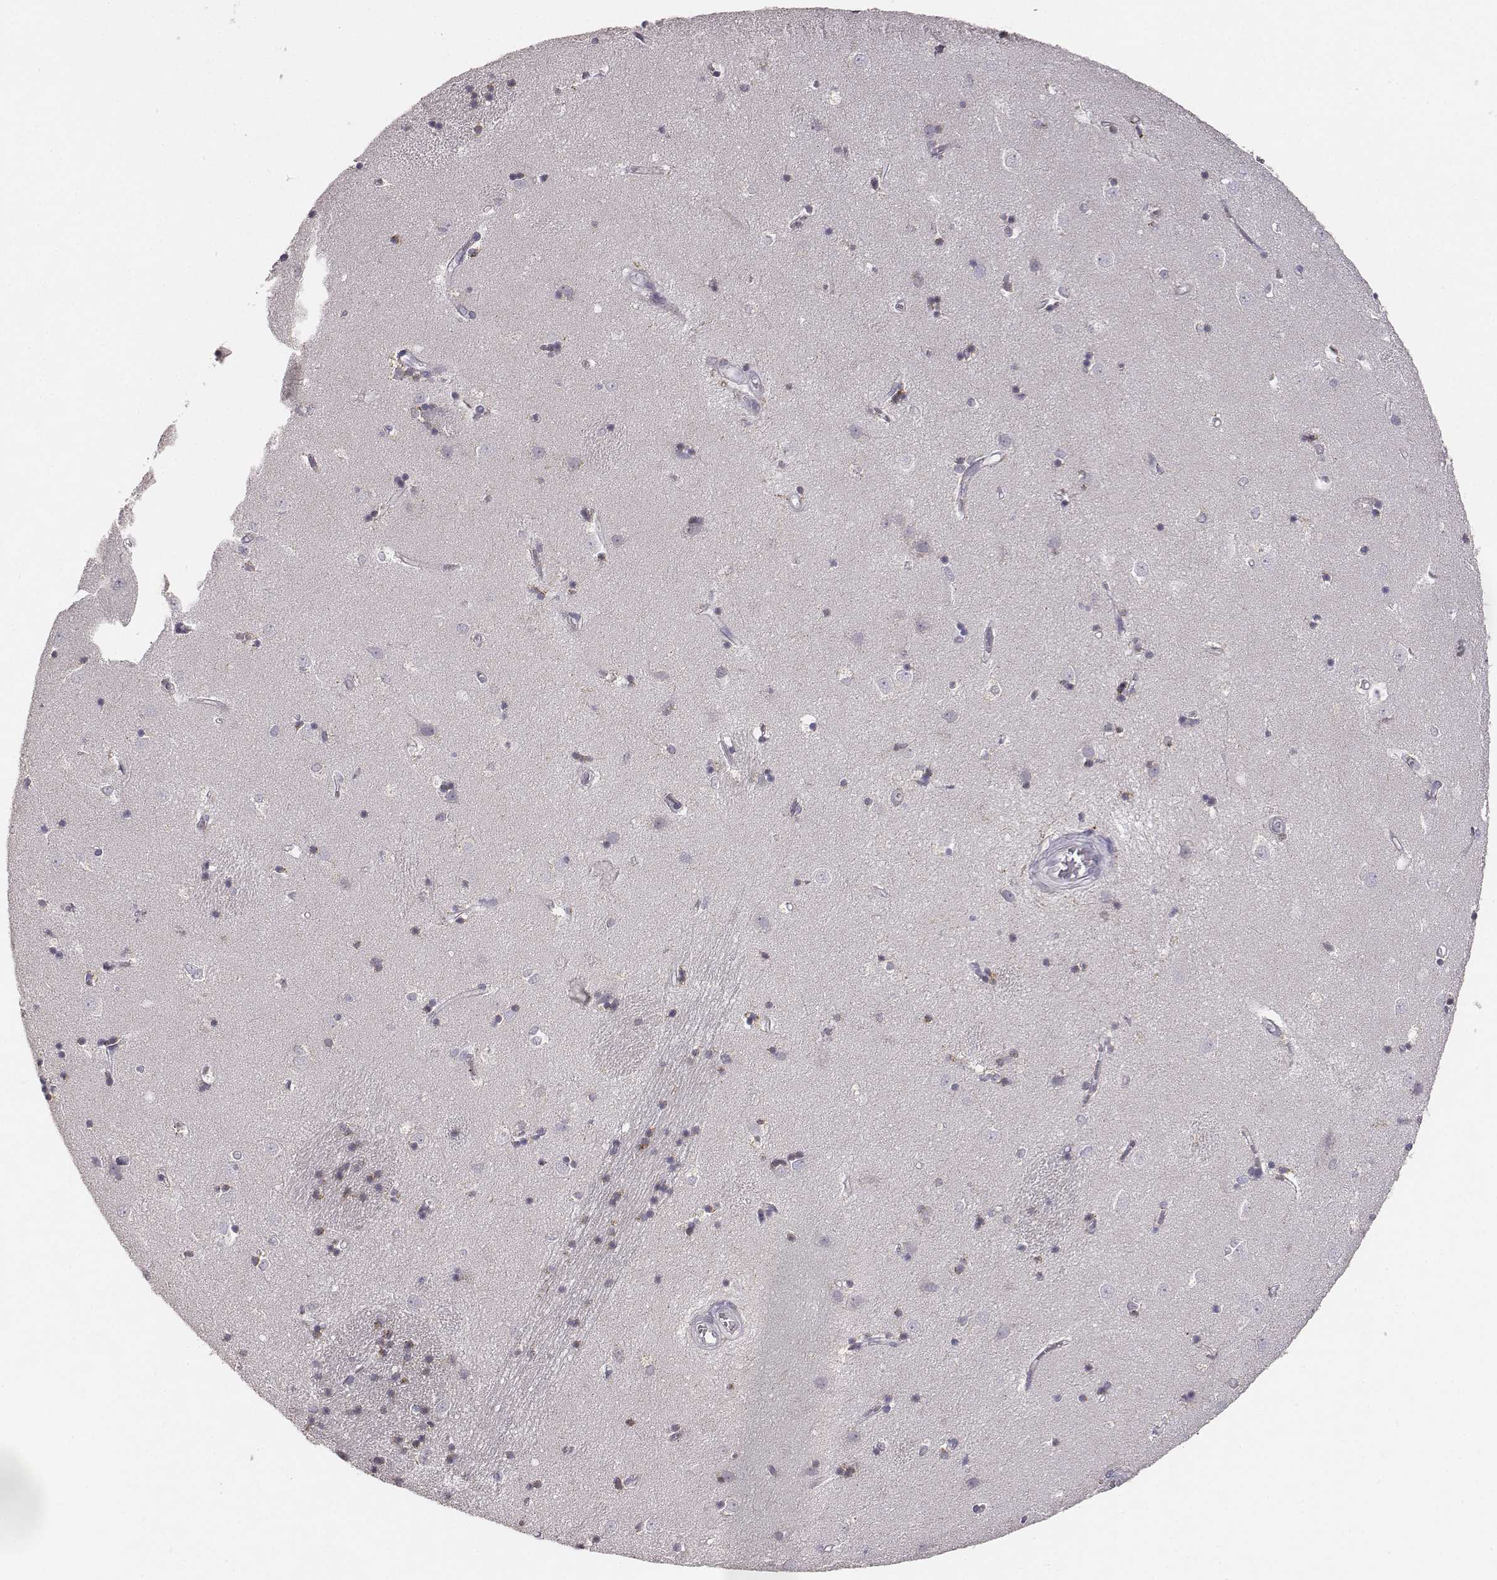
{"staining": {"intensity": "negative", "quantity": "none", "location": "none"}, "tissue": "caudate", "cell_type": "Glial cells", "image_type": "normal", "snomed": [{"axis": "morphology", "description": "Normal tissue, NOS"}, {"axis": "topography", "description": "Lateral ventricle wall"}], "caption": "High power microscopy micrograph of an immunohistochemistry micrograph of unremarkable caudate, revealing no significant staining in glial cells.", "gene": "ABCD3", "patient": {"sex": "male", "age": 54}}